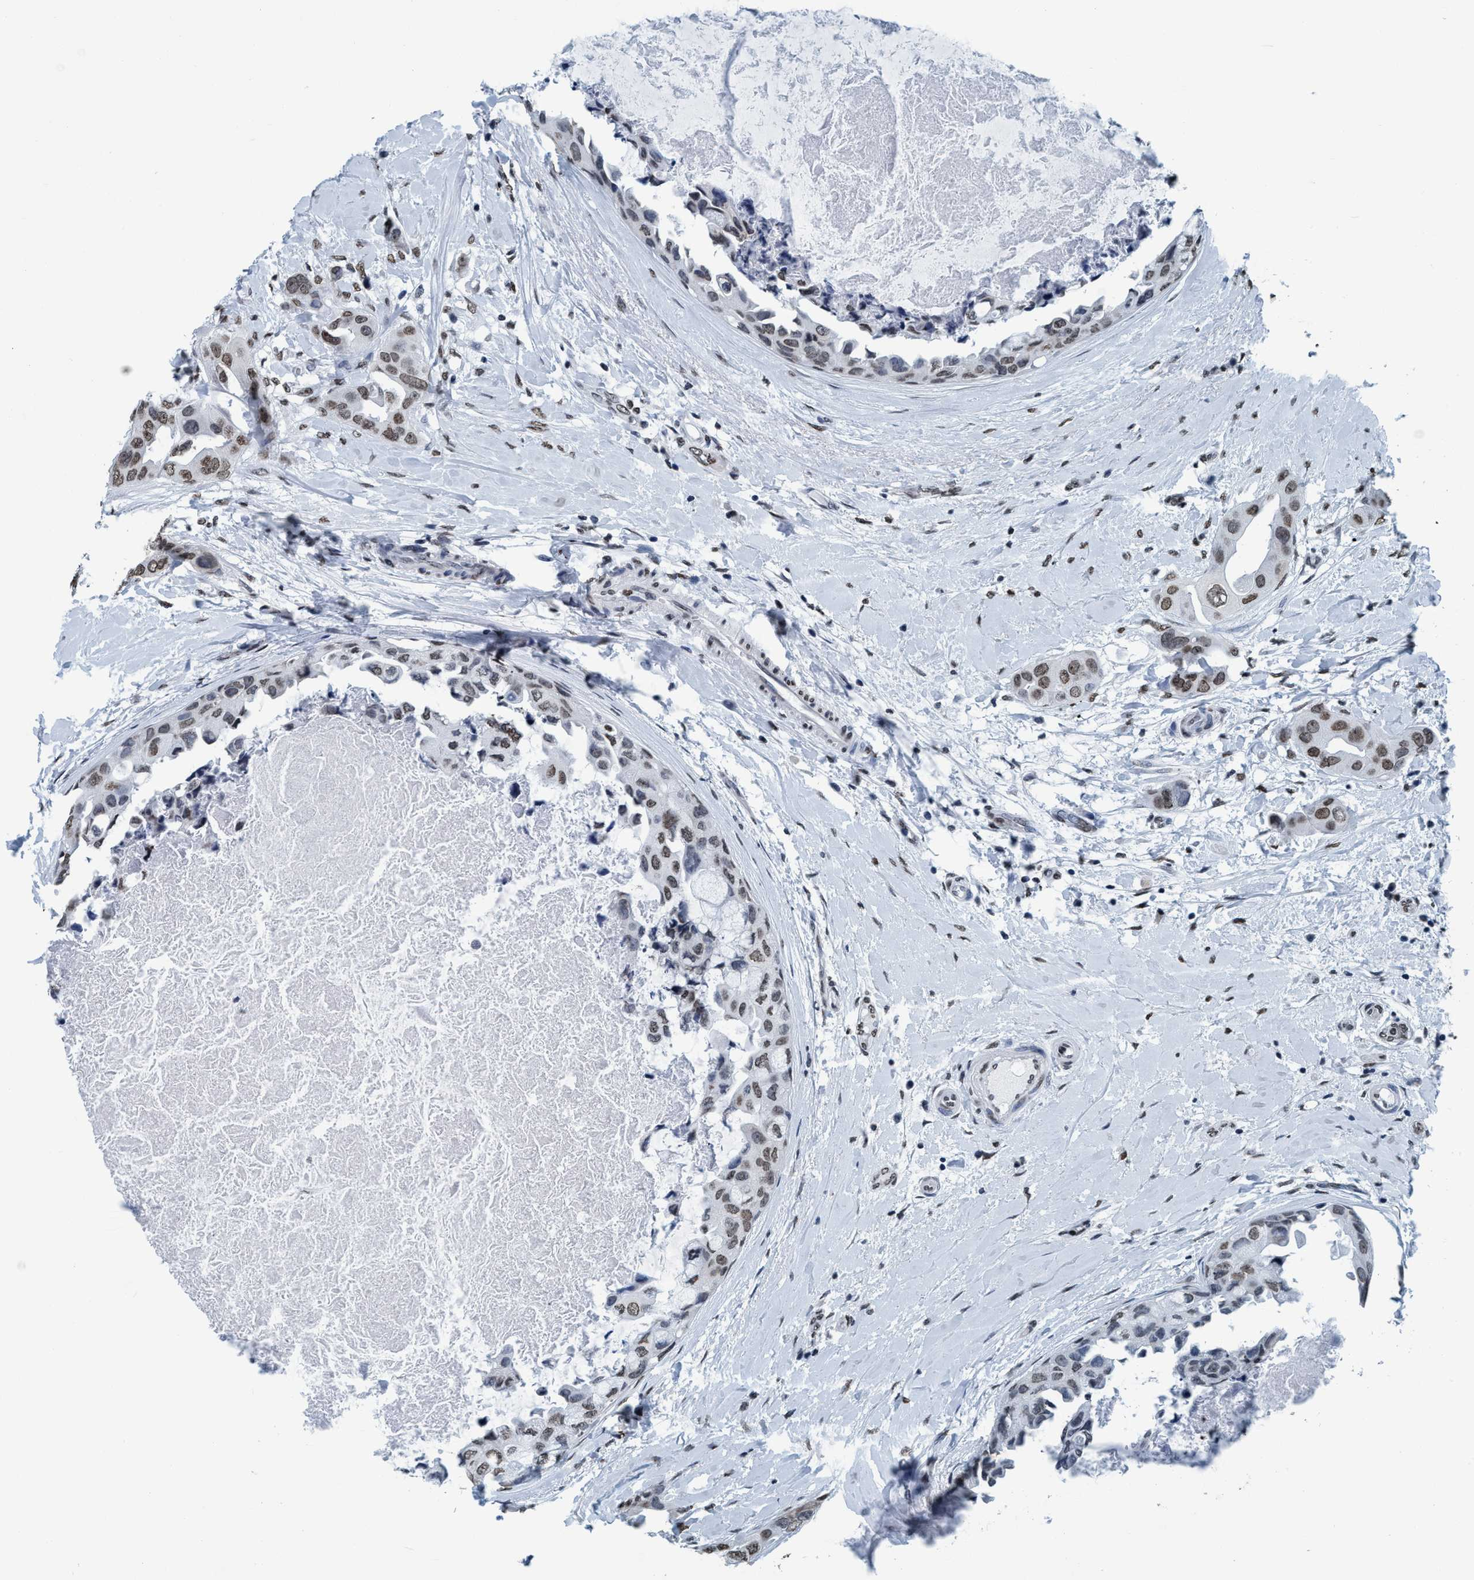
{"staining": {"intensity": "weak", "quantity": ">75%", "location": "nuclear"}, "tissue": "breast cancer", "cell_type": "Tumor cells", "image_type": "cancer", "snomed": [{"axis": "morphology", "description": "Duct carcinoma"}, {"axis": "topography", "description": "Breast"}], "caption": "There is low levels of weak nuclear expression in tumor cells of infiltrating ductal carcinoma (breast), as demonstrated by immunohistochemical staining (brown color).", "gene": "CCNE2", "patient": {"sex": "female", "age": 40}}